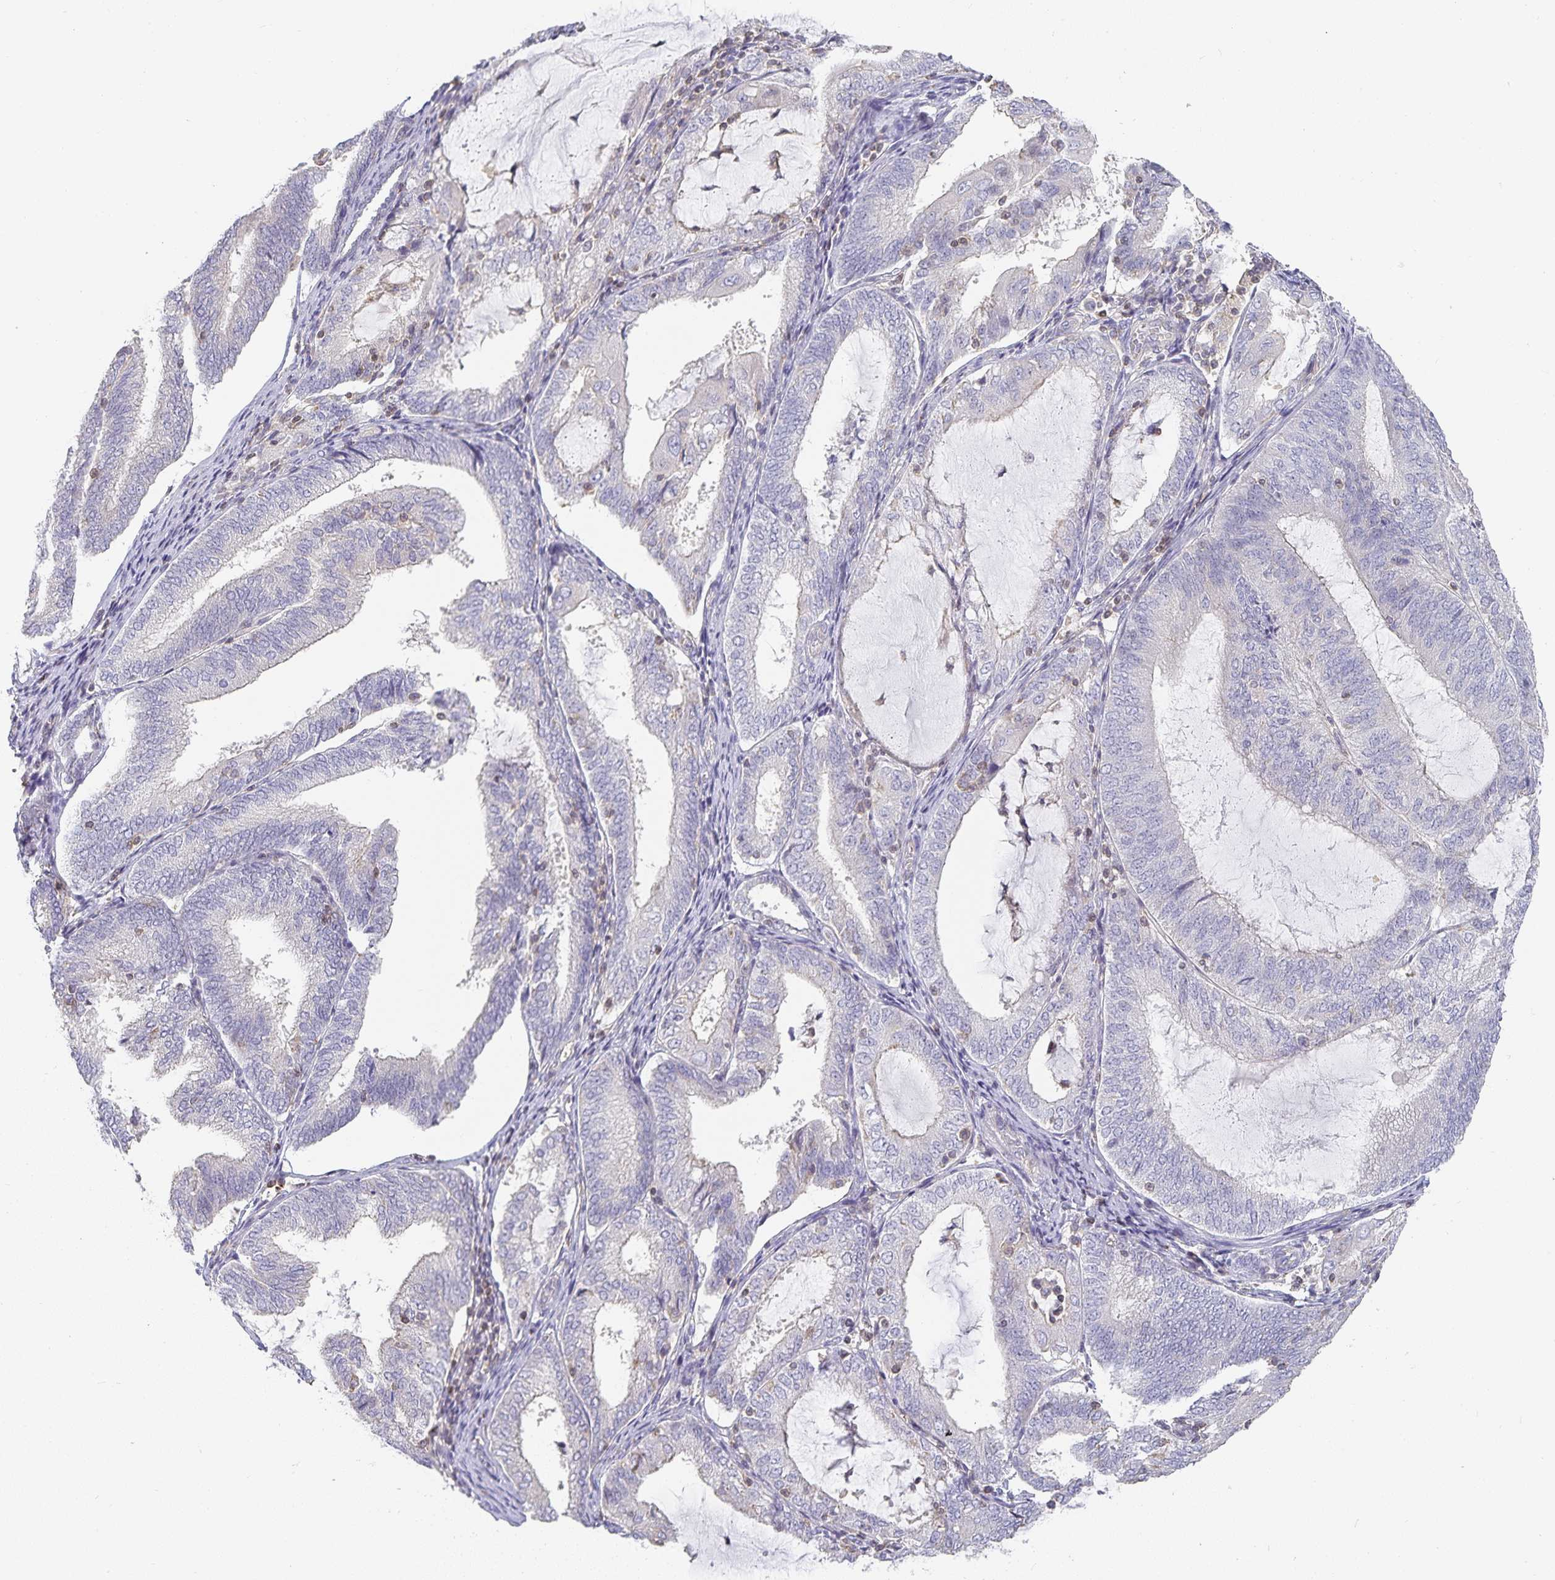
{"staining": {"intensity": "negative", "quantity": "none", "location": "none"}, "tissue": "endometrial cancer", "cell_type": "Tumor cells", "image_type": "cancer", "snomed": [{"axis": "morphology", "description": "Adenocarcinoma, NOS"}, {"axis": "topography", "description": "Endometrium"}], "caption": "The micrograph demonstrates no staining of tumor cells in endometrial cancer (adenocarcinoma).", "gene": "GATA3", "patient": {"sex": "female", "age": 81}}